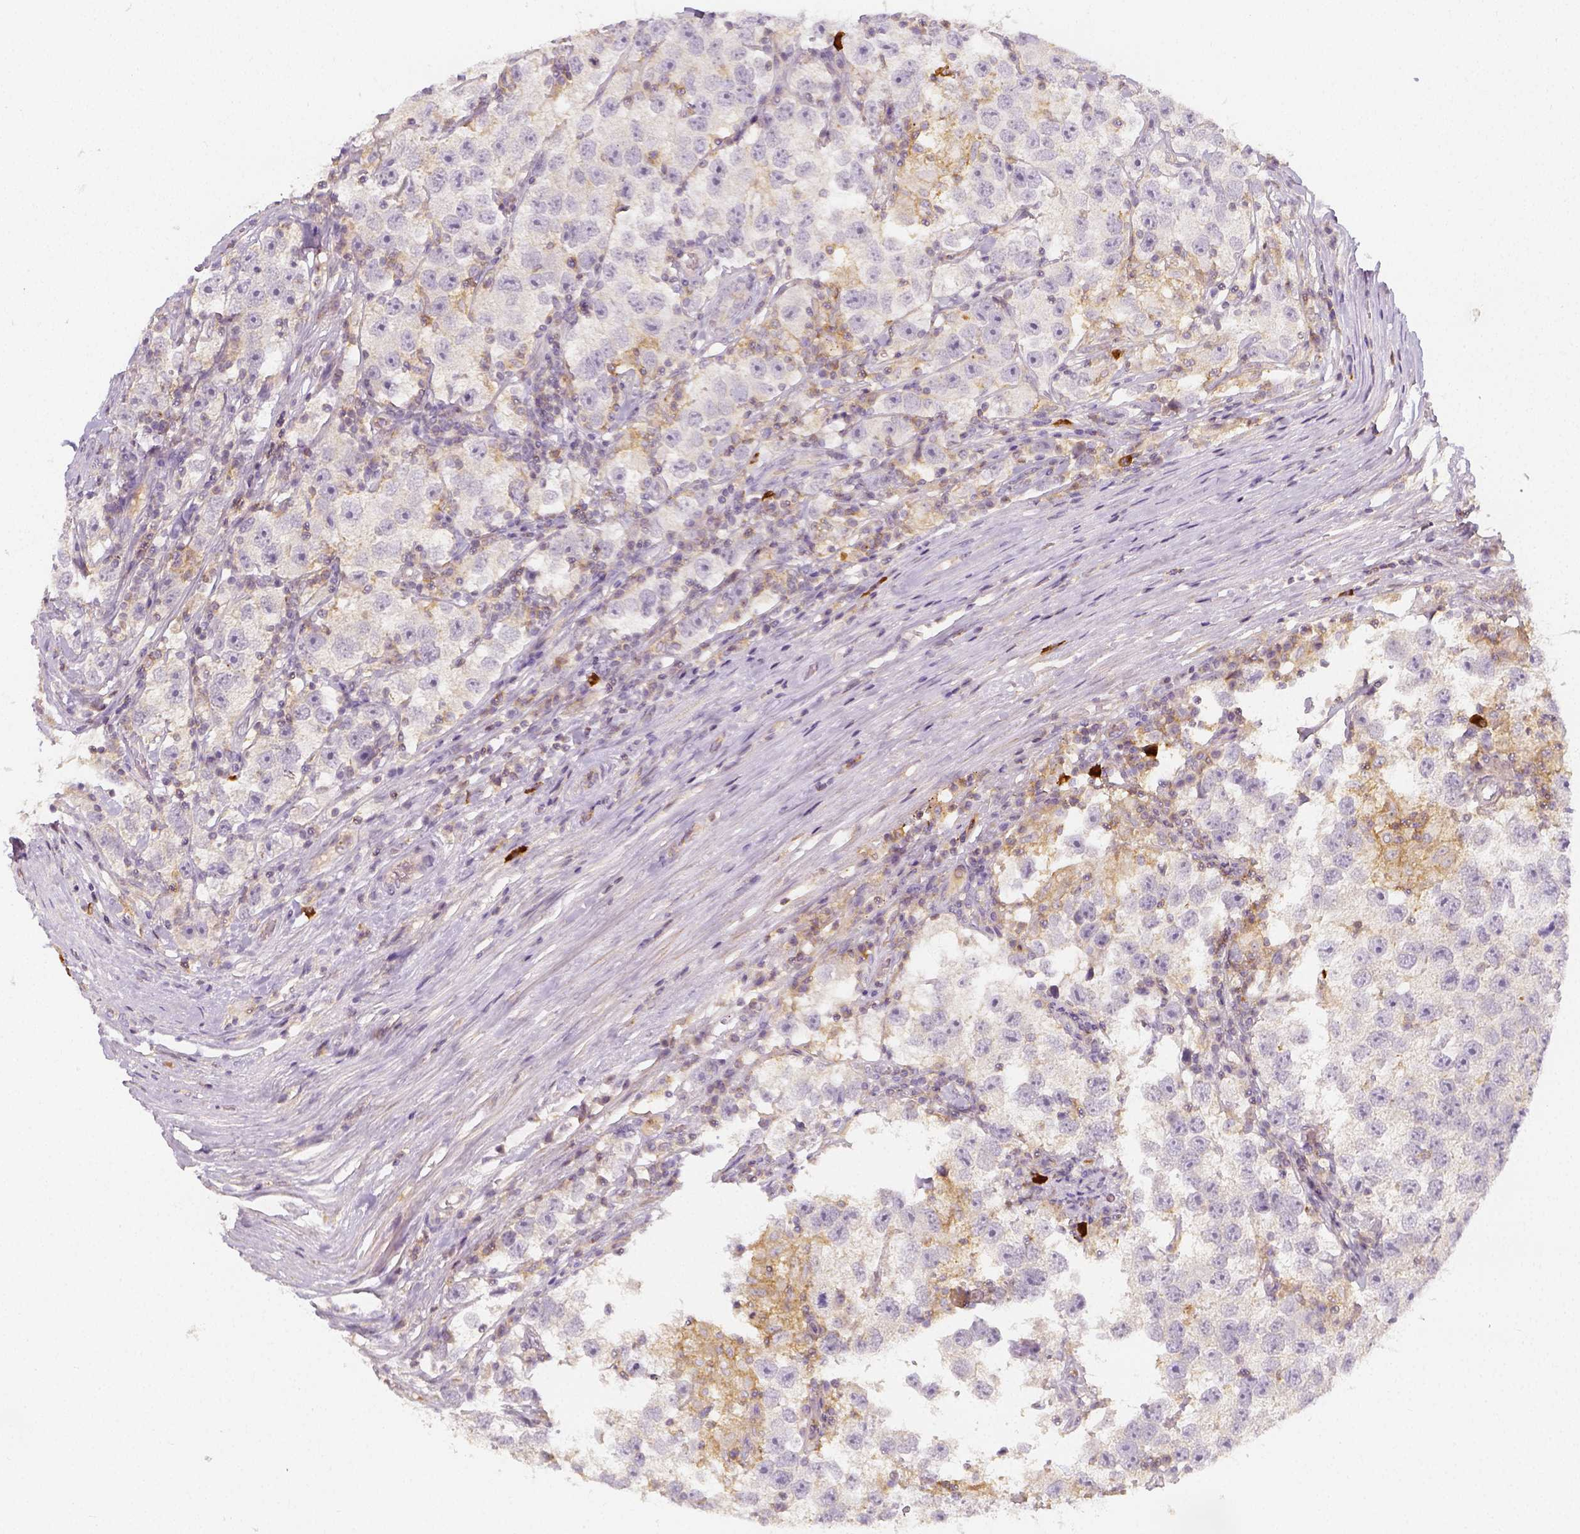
{"staining": {"intensity": "negative", "quantity": "none", "location": "none"}, "tissue": "testis cancer", "cell_type": "Tumor cells", "image_type": "cancer", "snomed": [{"axis": "morphology", "description": "Seminoma, NOS"}, {"axis": "topography", "description": "Testis"}], "caption": "This is a micrograph of immunohistochemistry (IHC) staining of testis cancer, which shows no staining in tumor cells.", "gene": "PTPRJ", "patient": {"sex": "male", "age": 26}}